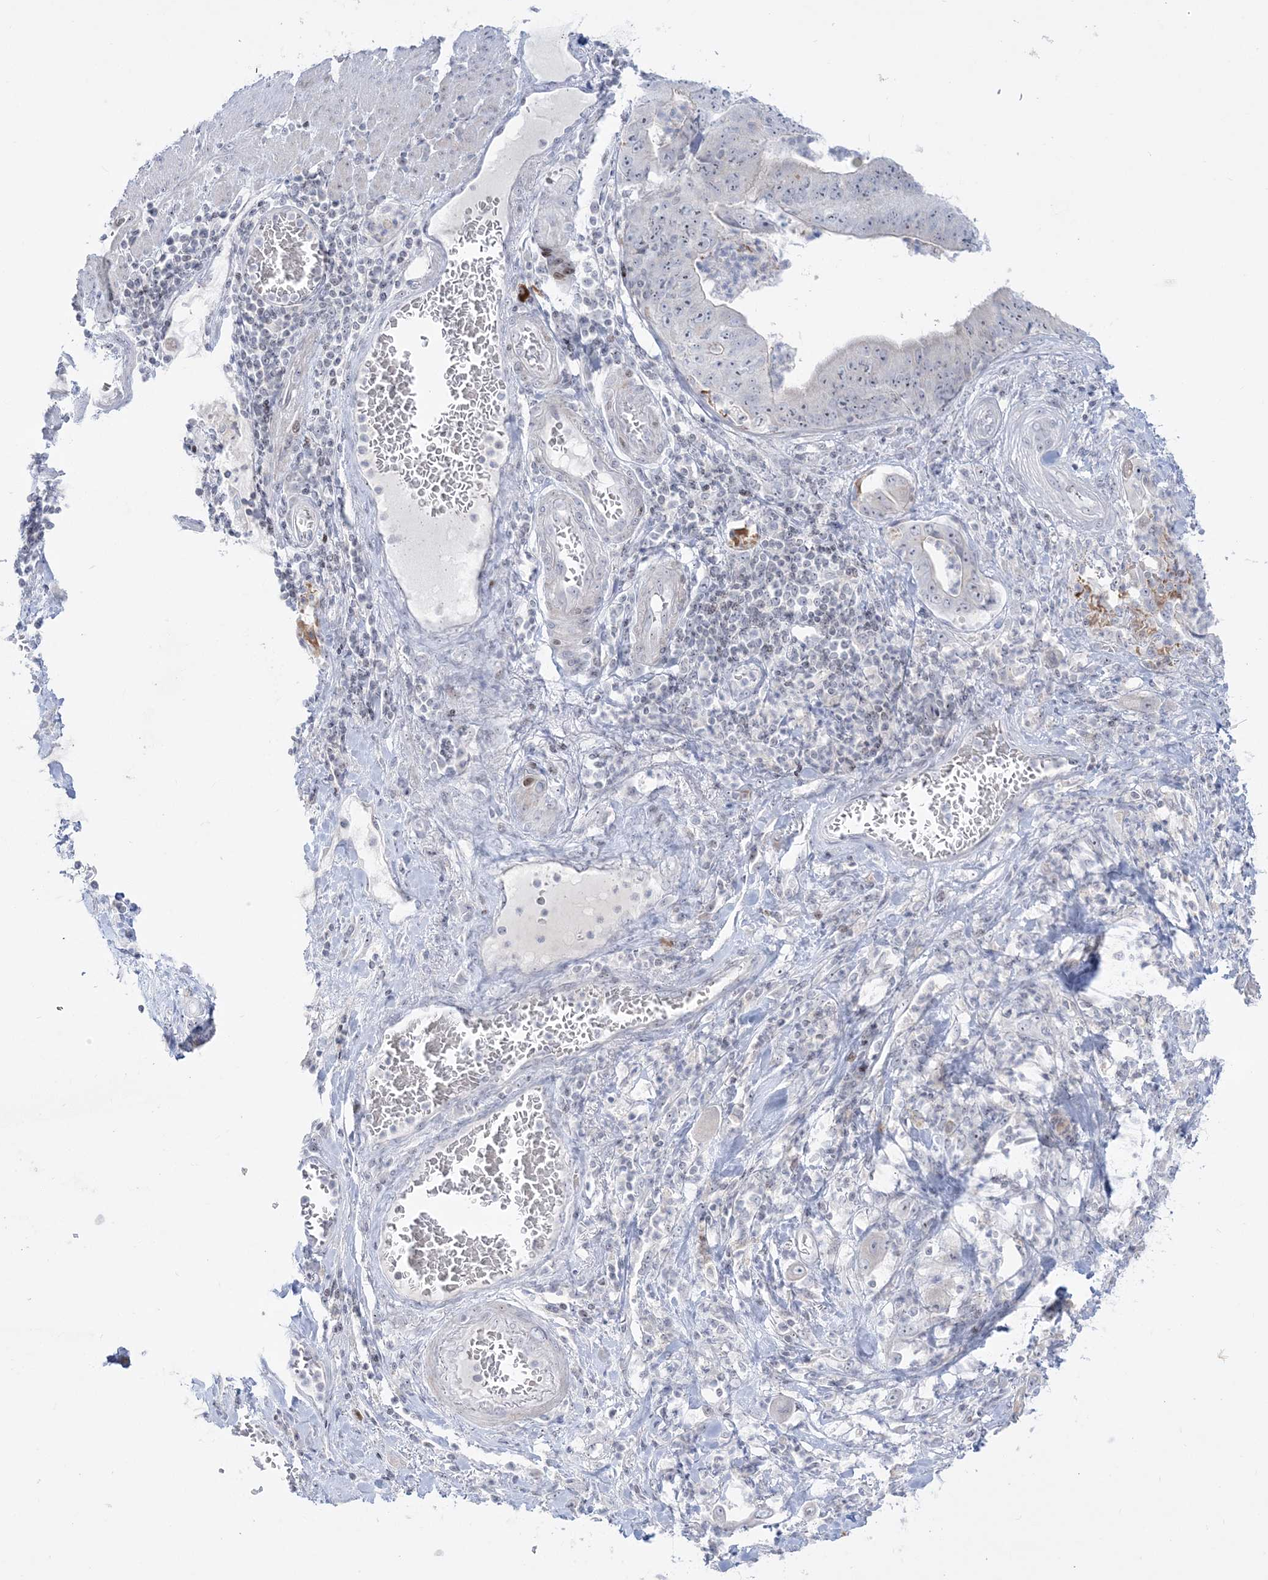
{"staining": {"intensity": "negative", "quantity": "none", "location": "none"}, "tissue": "stomach cancer", "cell_type": "Tumor cells", "image_type": "cancer", "snomed": [{"axis": "morphology", "description": "Adenocarcinoma, NOS"}, {"axis": "topography", "description": "Stomach"}], "caption": "A photomicrograph of human adenocarcinoma (stomach) is negative for staining in tumor cells.", "gene": "SH3BP4", "patient": {"sex": "female", "age": 73}}